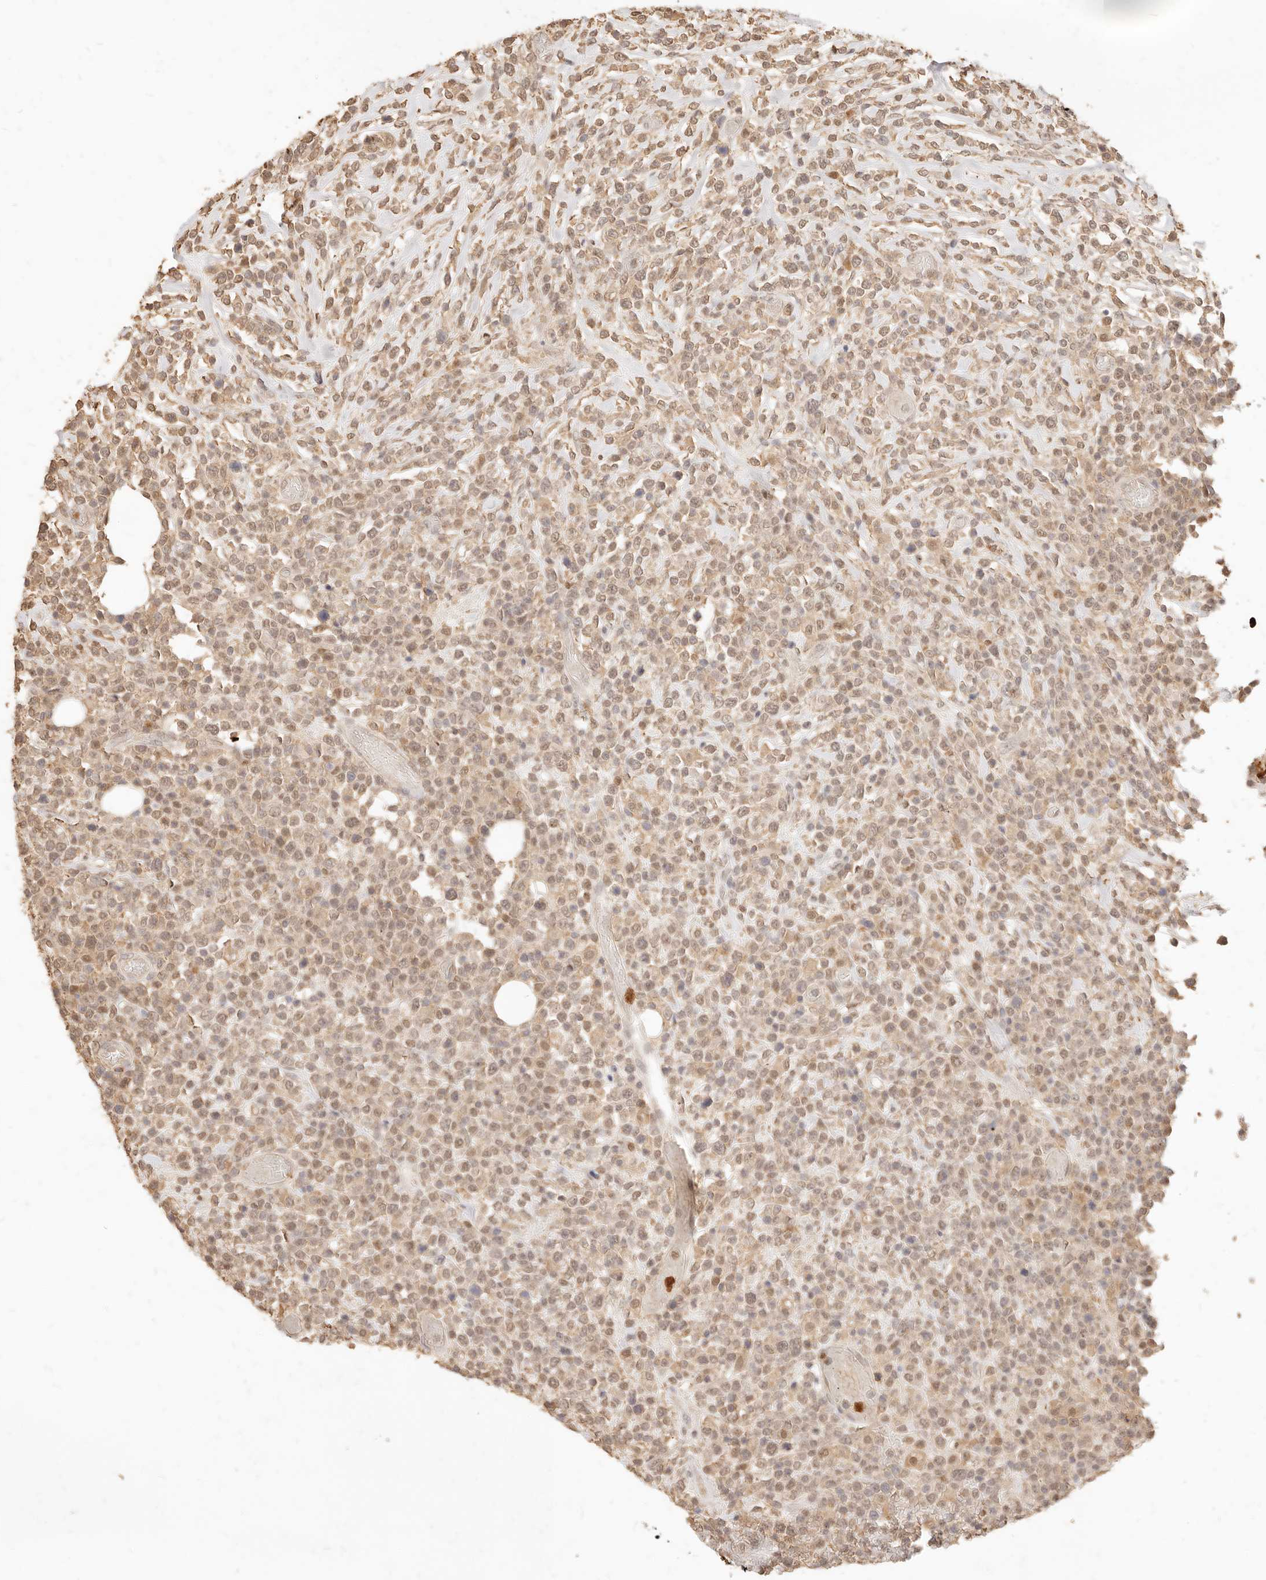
{"staining": {"intensity": "moderate", "quantity": ">75%", "location": "nuclear"}, "tissue": "lymphoma", "cell_type": "Tumor cells", "image_type": "cancer", "snomed": [{"axis": "morphology", "description": "Malignant lymphoma, non-Hodgkin's type, High grade"}, {"axis": "topography", "description": "Colon"}], "caption": "The photomicrograph shows a brown stain indicating the presence of a protein in the nuclear of tumor cells in malignant lymphoma, non-Hodgkin's type (high-grade).", "gene": "TMTC2", "patient": {"sex": "female", "age": 53}}